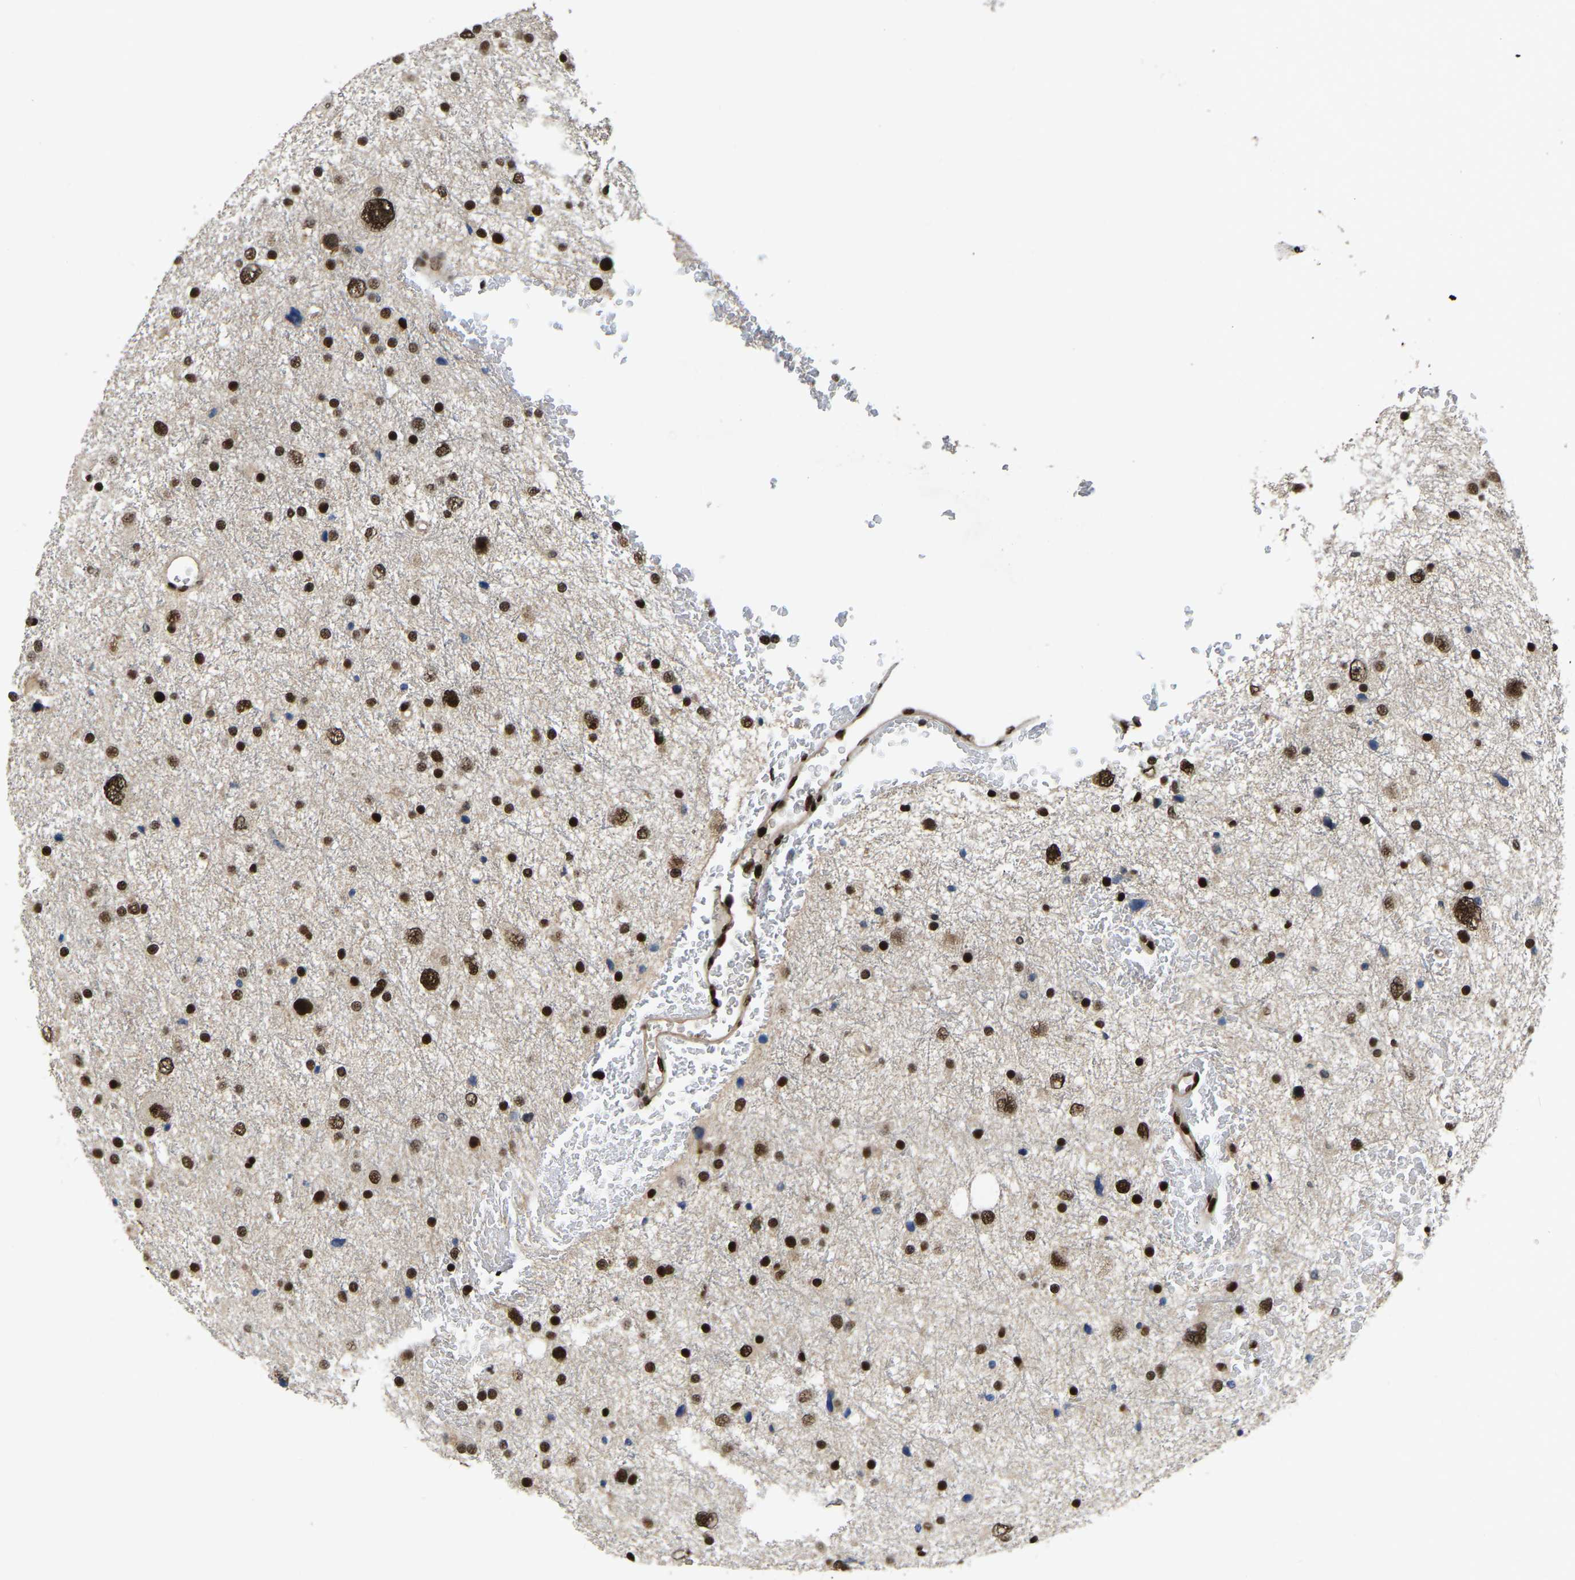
{"staining": {"intensity": "strong", "quantity": ">75%", "location": "nuclear"}, "tissue": "glioma", "cell_type": "Tumor cells", "image_type": "cancer", "snomed": [{"axis": "morphology", "description": "Glioma, malignant, Low grade"}, {"axis": "topography", "description": "Brain"}], "caption": "DAB (3,3'-diaminobenzidine) immunohistochemical staining of human glioma demonstrates strong nuclear protein positivity in approximately >75% of tumor cells.", "gene": "TBL1XR1", "patient": {"sex": "female", "age": 37}}